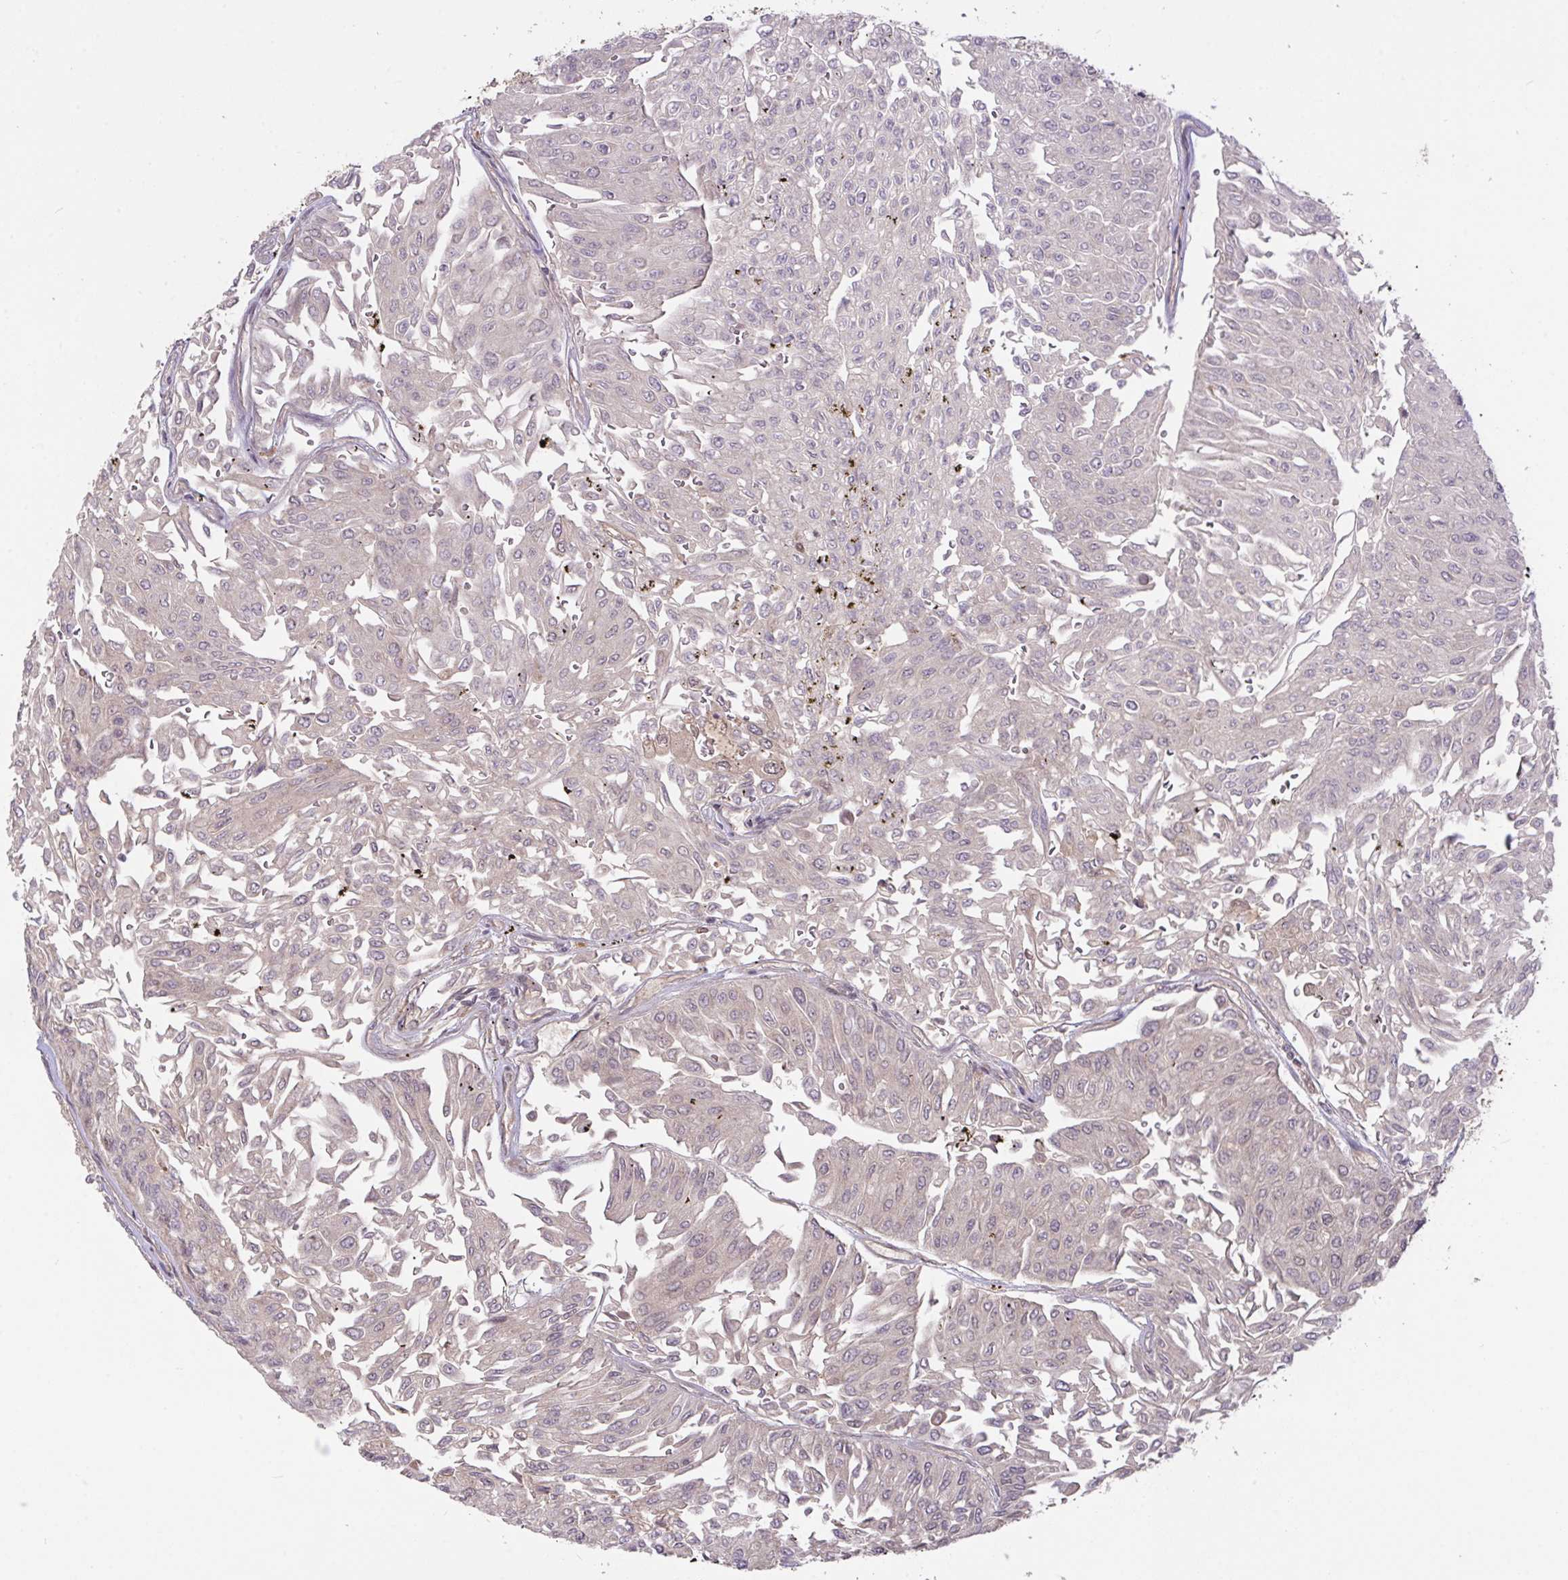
{"staining": {"intensity": "negative", "quantity": "none", "location": "none"}, "tissue": "urothelial cancer", "cell_type": "Tumor cells", "image_type": "cancer", "snomed": [{"axis": "morphology", "description": "Urothelial carcinoma, Low grade"}, {"axis": "topography", "description": "Urinary bladder"}], "caption": "Protein analysis of low-grade urothelial carcinoma shows no significant expression in tumor cells. (DAB (3,3'-diaminobenzidine) immunohistochemistry with hematoxylin counter stain).", "gene": "FCER1A", "patient": {"sex": "male", "age": 67}}